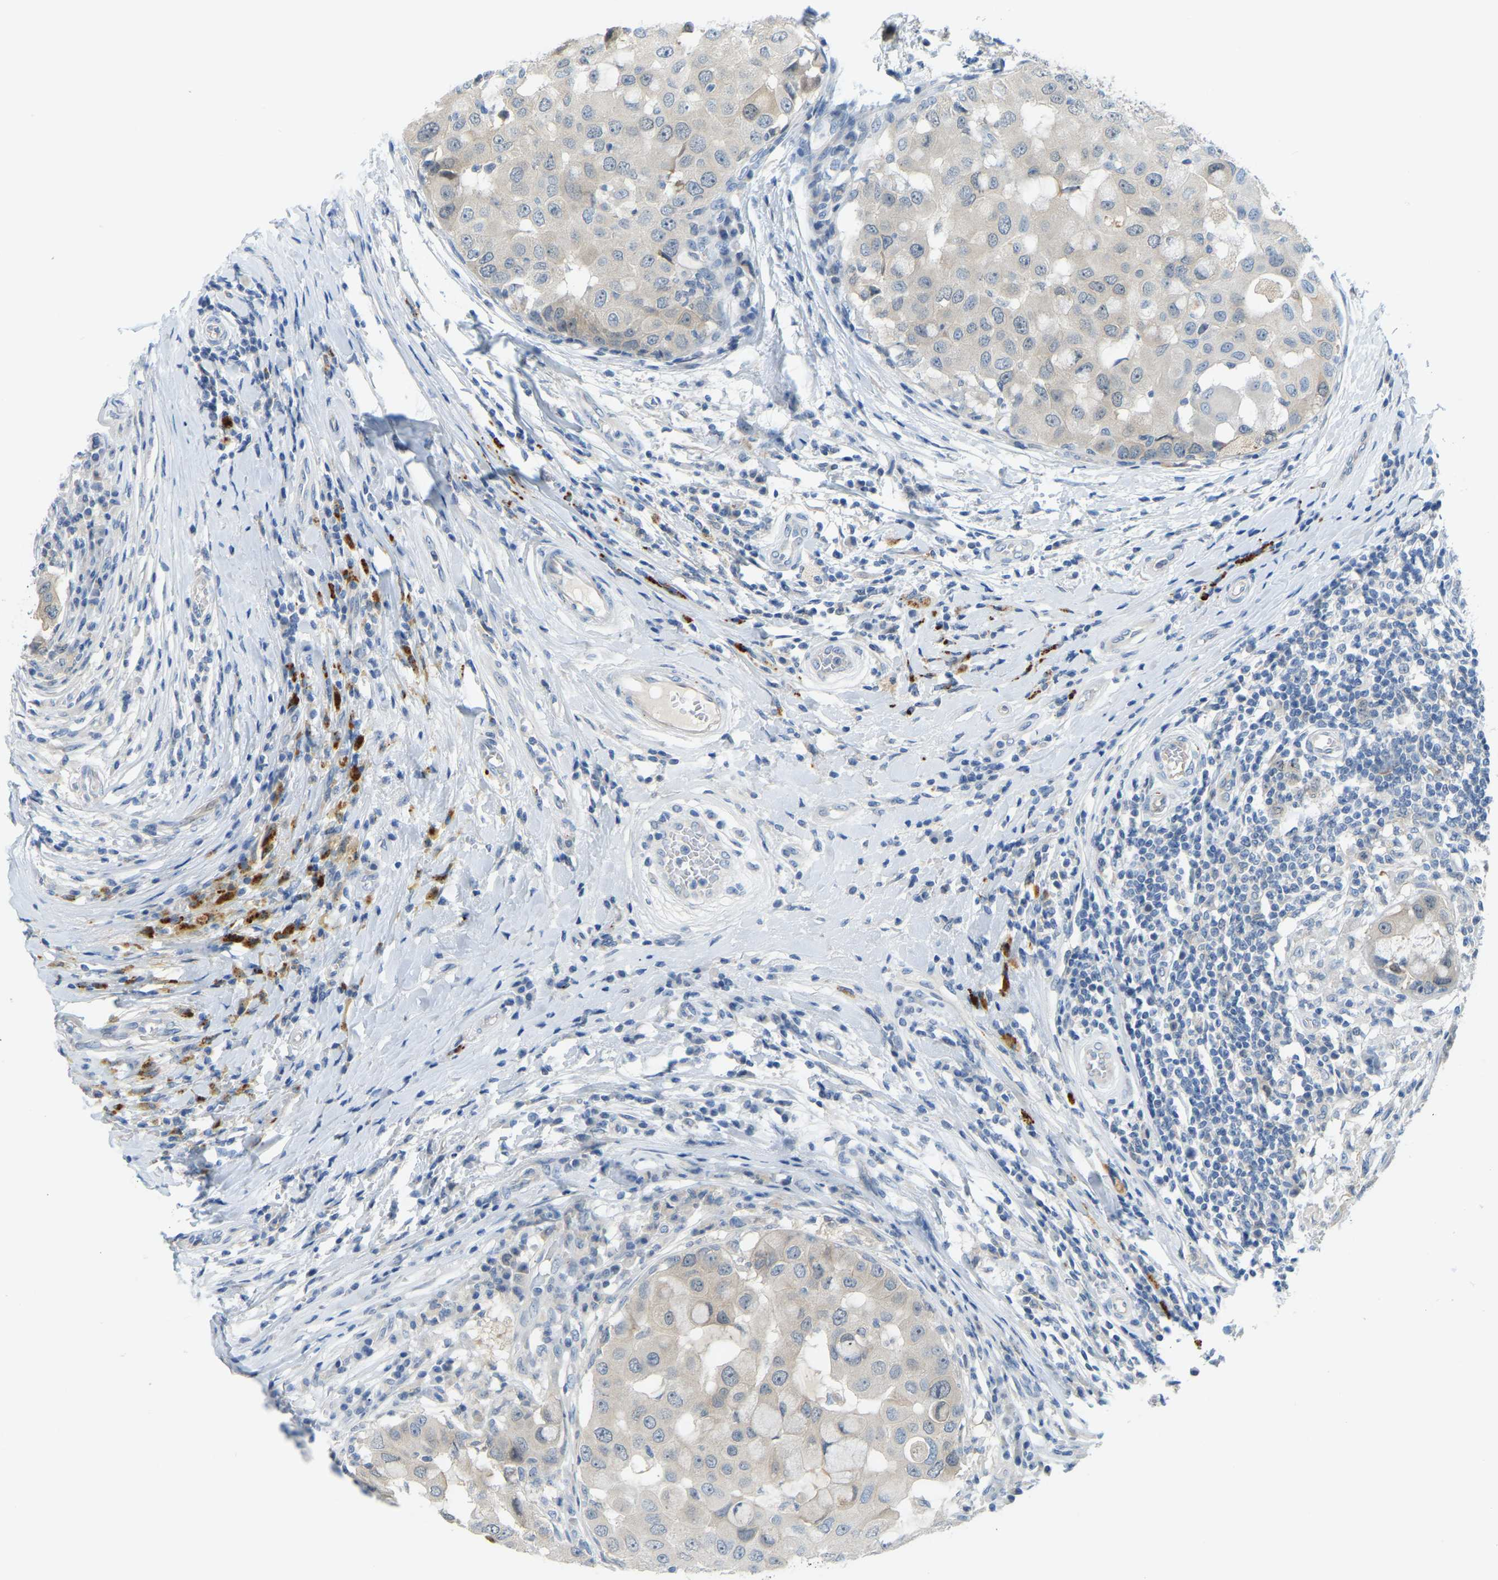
{"staining": {"intensity": "negative", "quantity": "none", "location": "none"}, "tissue": "breast cancer", "cell_type": "Tumor cells", "image_type": "cancer", "snomed": [{"axis": "morphology", "description": "Duct carcinoma"}, {"axis": "topography", "description": "Breast"}], "caption": "This is an immunohistochemistry photomicrograph of human intraductal carcinoma (breast). There is no expression in tumor cells.", "gene": "NME8", "patient": {"sex": "female", "age": 27}}